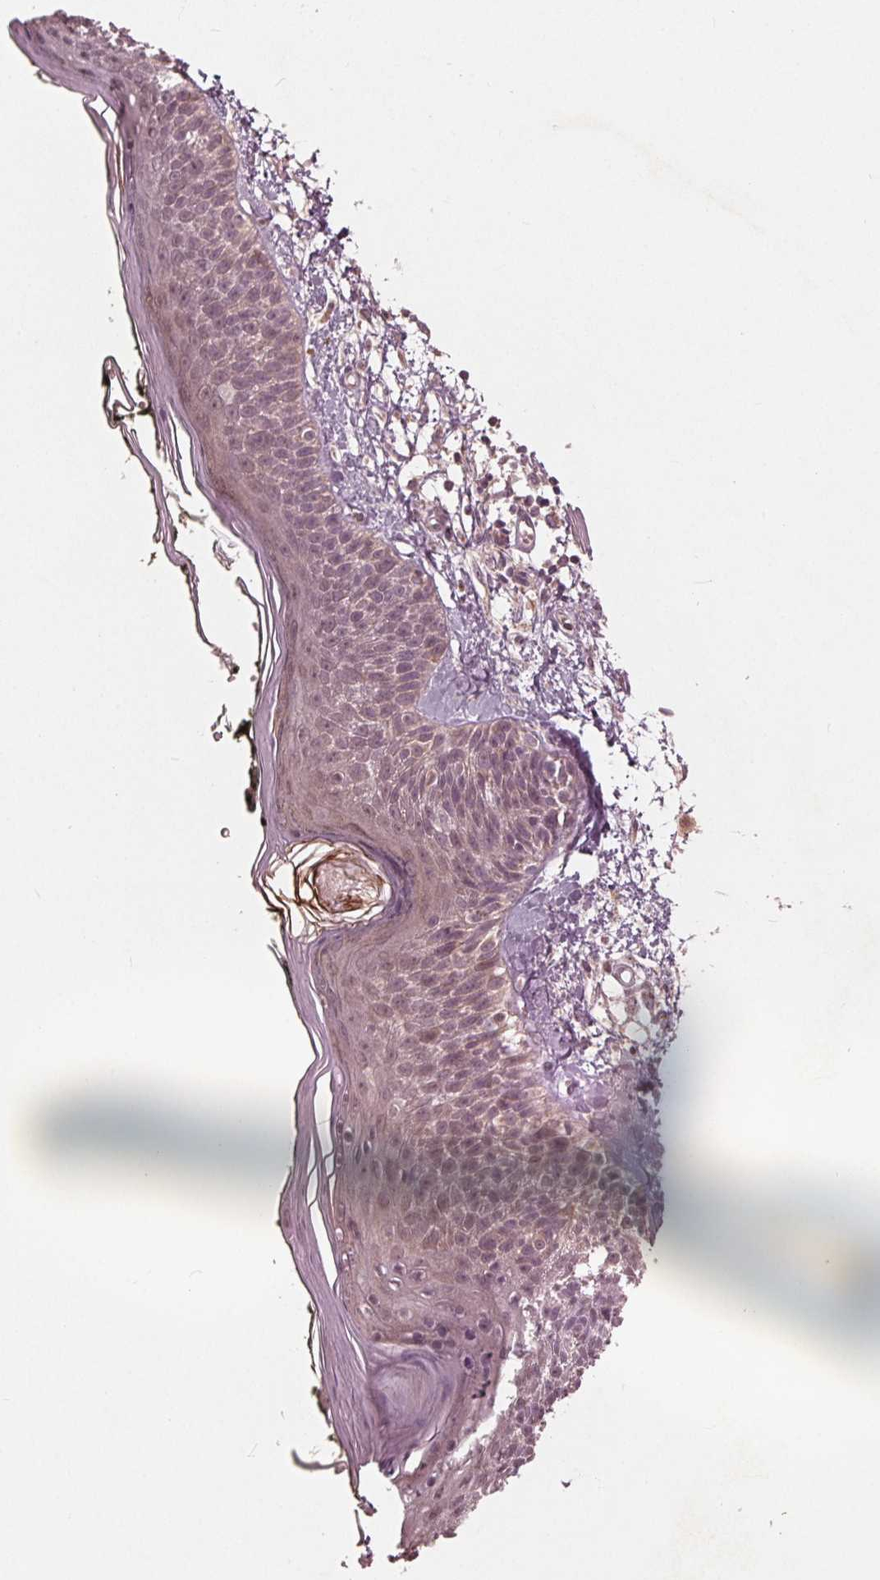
{"staining": {"intensity": "negative", "quantity": "none", "location": "none"}, "tissue": "skin", "cell_type": "Fibroblasts", "image_type": "normal", "snomed": [{"axis": "morphology", "description": "Normal tissue, NOS"}, {"axis": "topography", "description": "Skin"}], "caption": "Immunohistochemistry image of benign skin: human skin stained with DAB (3,3'-diaminobenzidine) exhibits no significant protein staining in fibroblasts.", "gene": "UBALD1", "patient": {"sex": "male", "age": 76}}